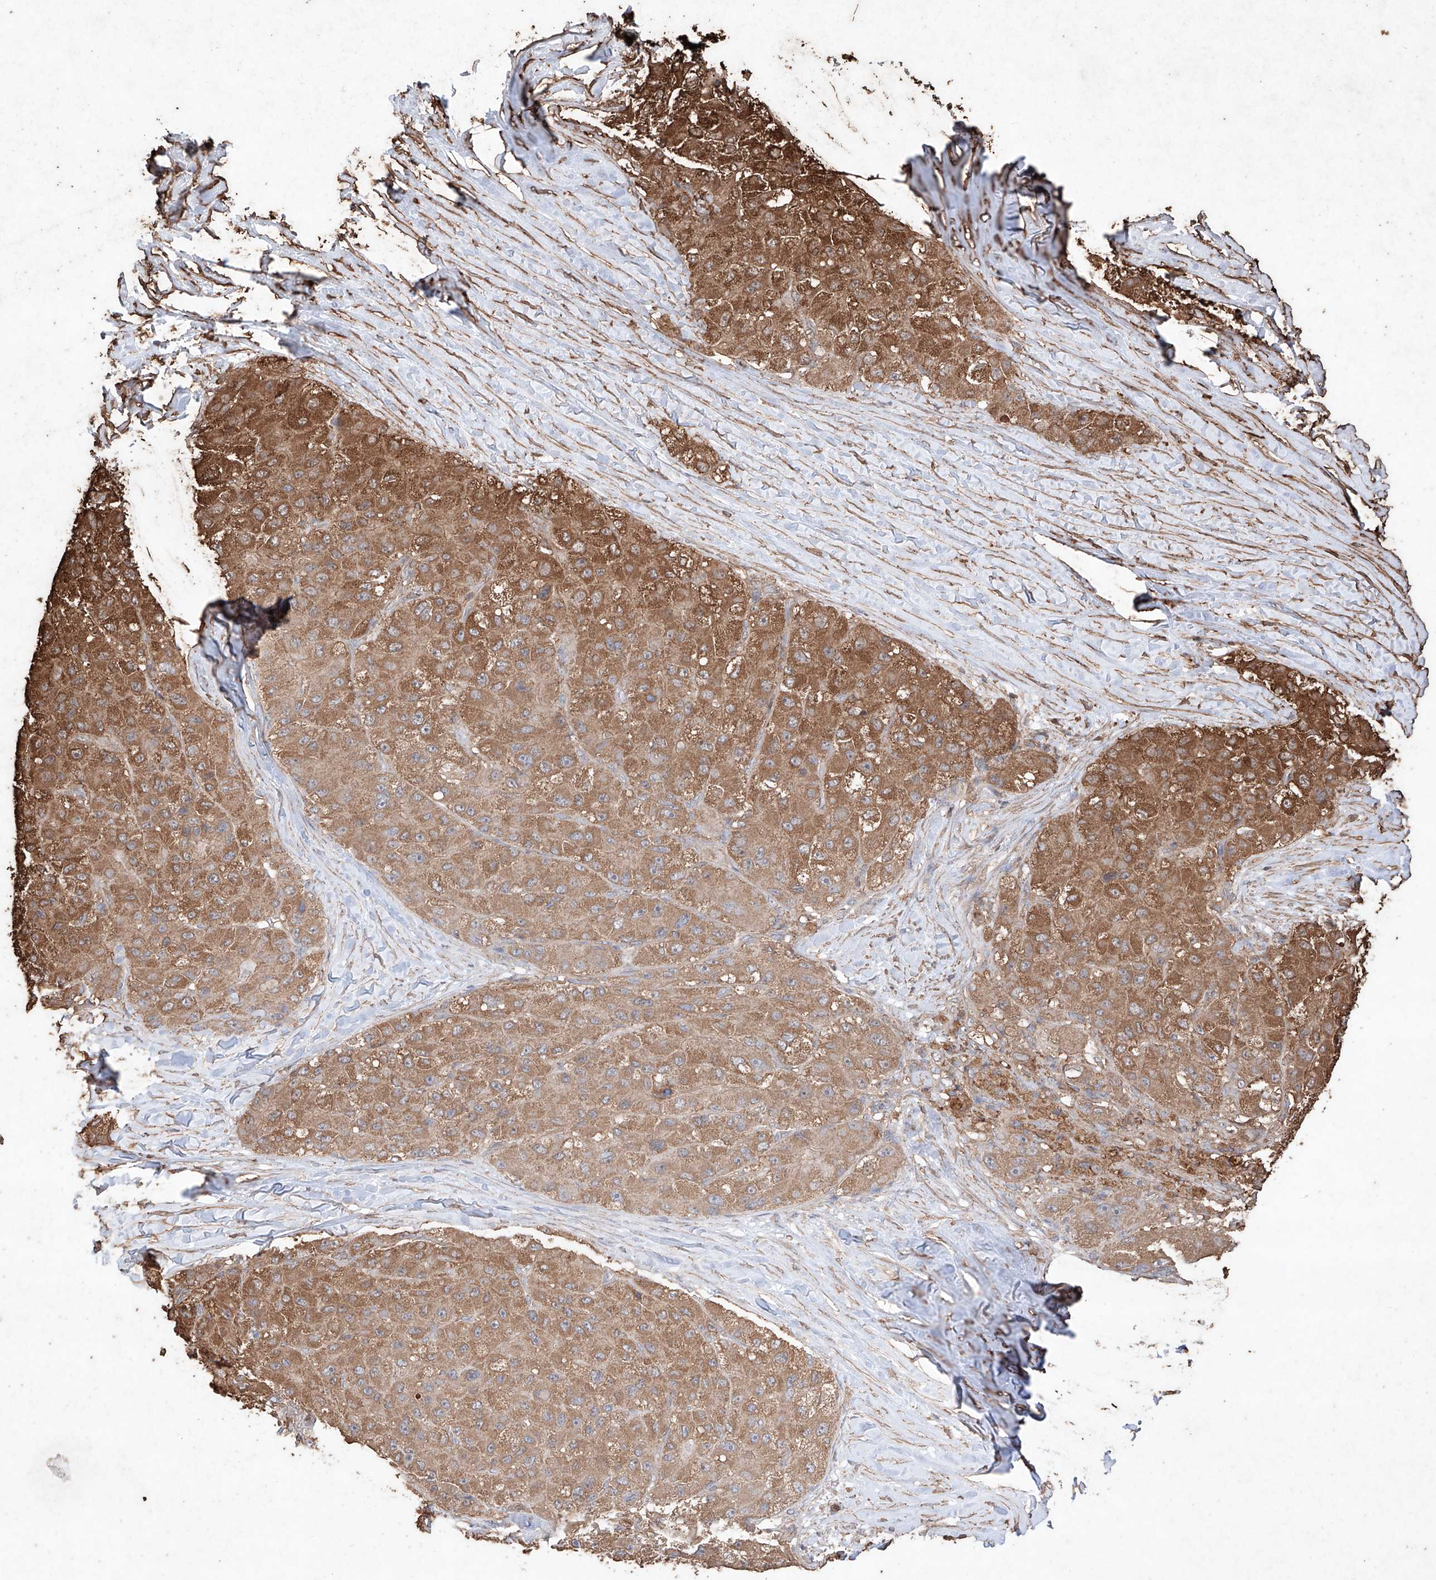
{"staining": {"intensity": "moderate", "quantity": ">75%", "location": "cytoplasmic/membranous"}, "tissue": "liver cancer", "cell_type": "Tumor cells", "image_type": "cancer", "snomed": [{"axis": "morphology", "description": "Carcinoma, Hepatocellular, NOS"}, {"axis": "topography", "description": "Liver"}], "caption": "Liver cancer stained with a protein marker demonstrates moderate staining in tumor cells.", "gene": "M6PR", "patient": {"sex": "male", "age": 80}}